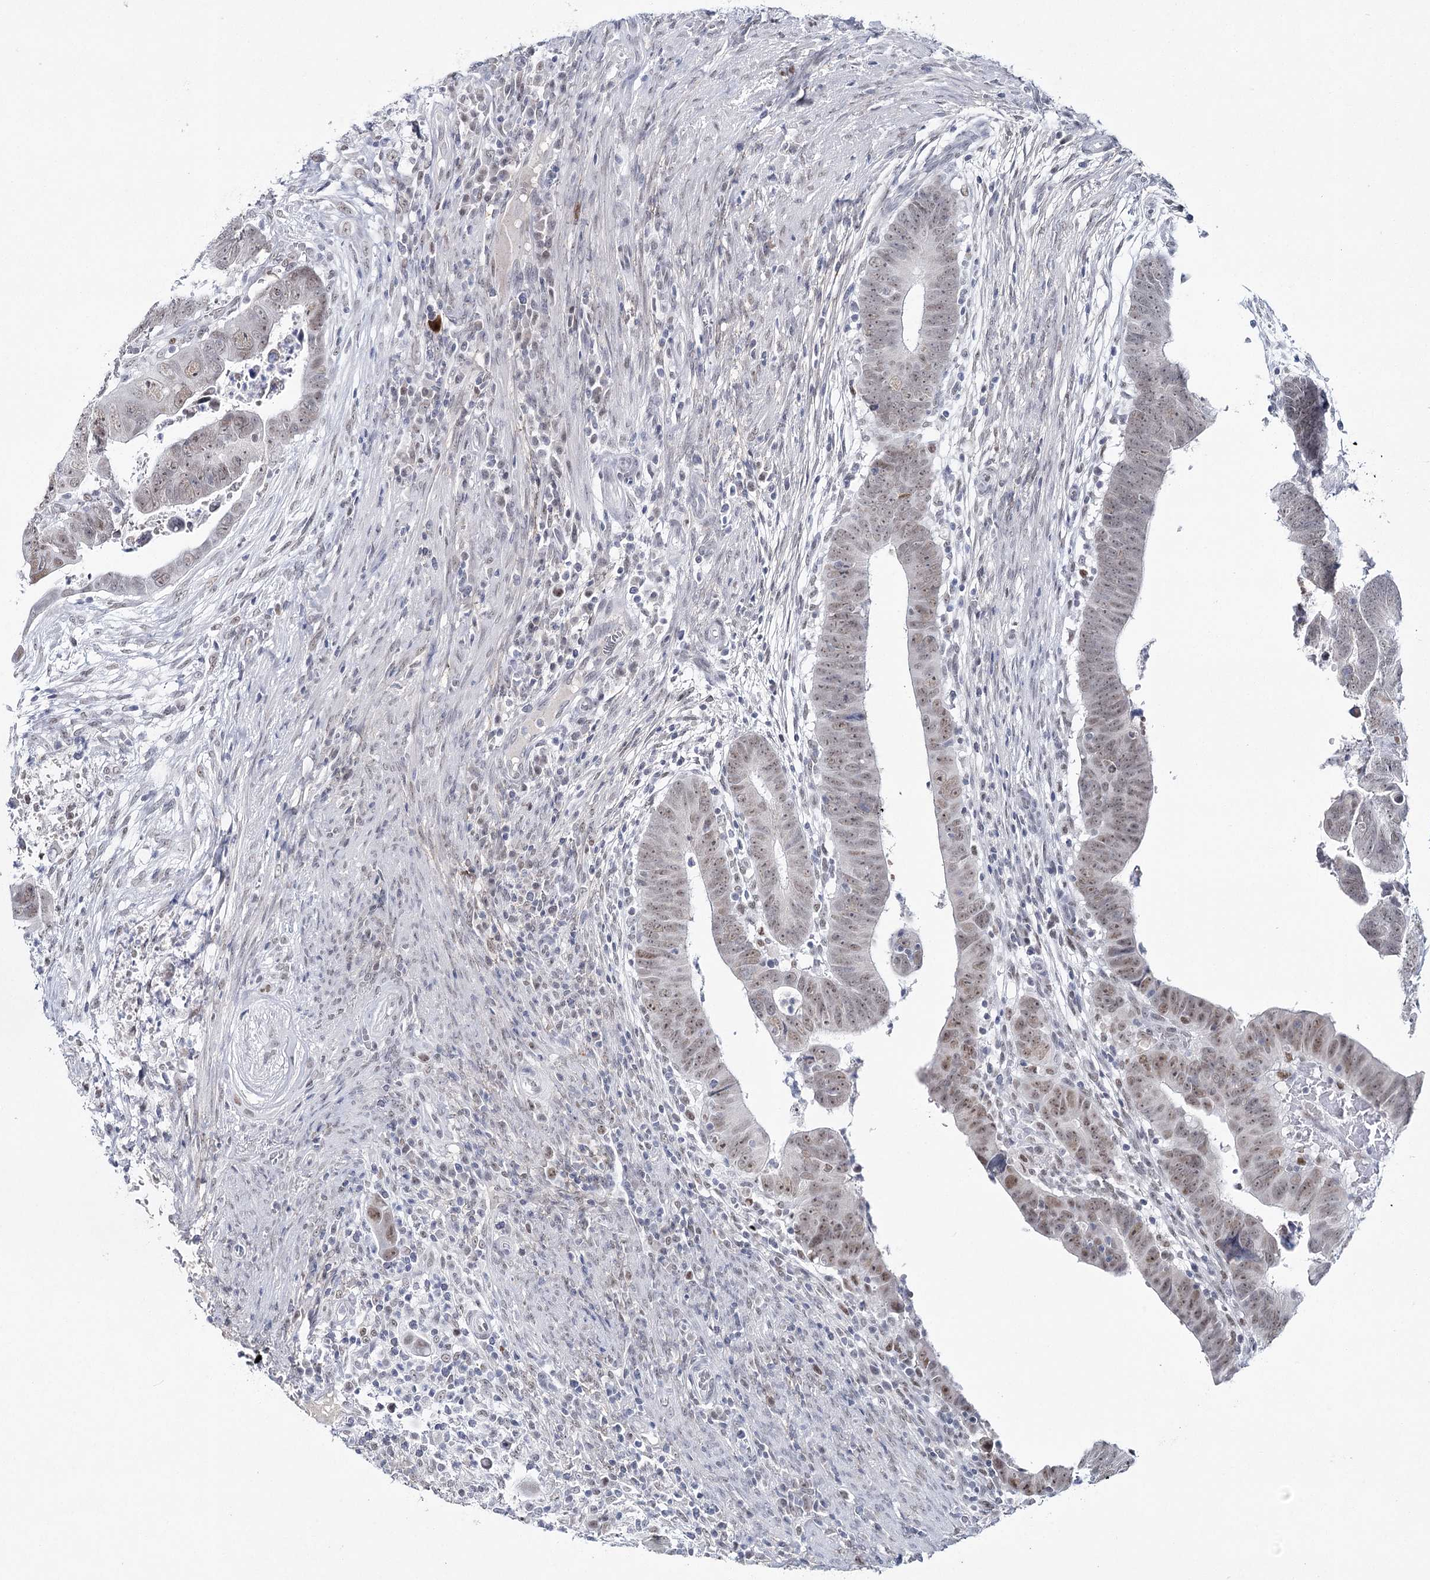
{"staining": {"intensity": "weak", "quantity": "25%-75%", "location": "nuclear"}, "tissue": "colorectal cancer", "cell_type": "Tumor cells", "image_type": "cancer", "snomed": [{"axis": "morphology", "description": "Normal tissue, NOS"}, {"axis": "morphology", "description": "Adenocarcinoma, NOS"}, {"axis": "topography", "description": "Rectum"}], "caption": "Human colorectal cancer stained for a protein (brown) reveals weak nuclear positive expression in about 25%-75% of tumor cells.", "gene": "ZC3H8", "patient": {"sex": "female", "age": 65}}